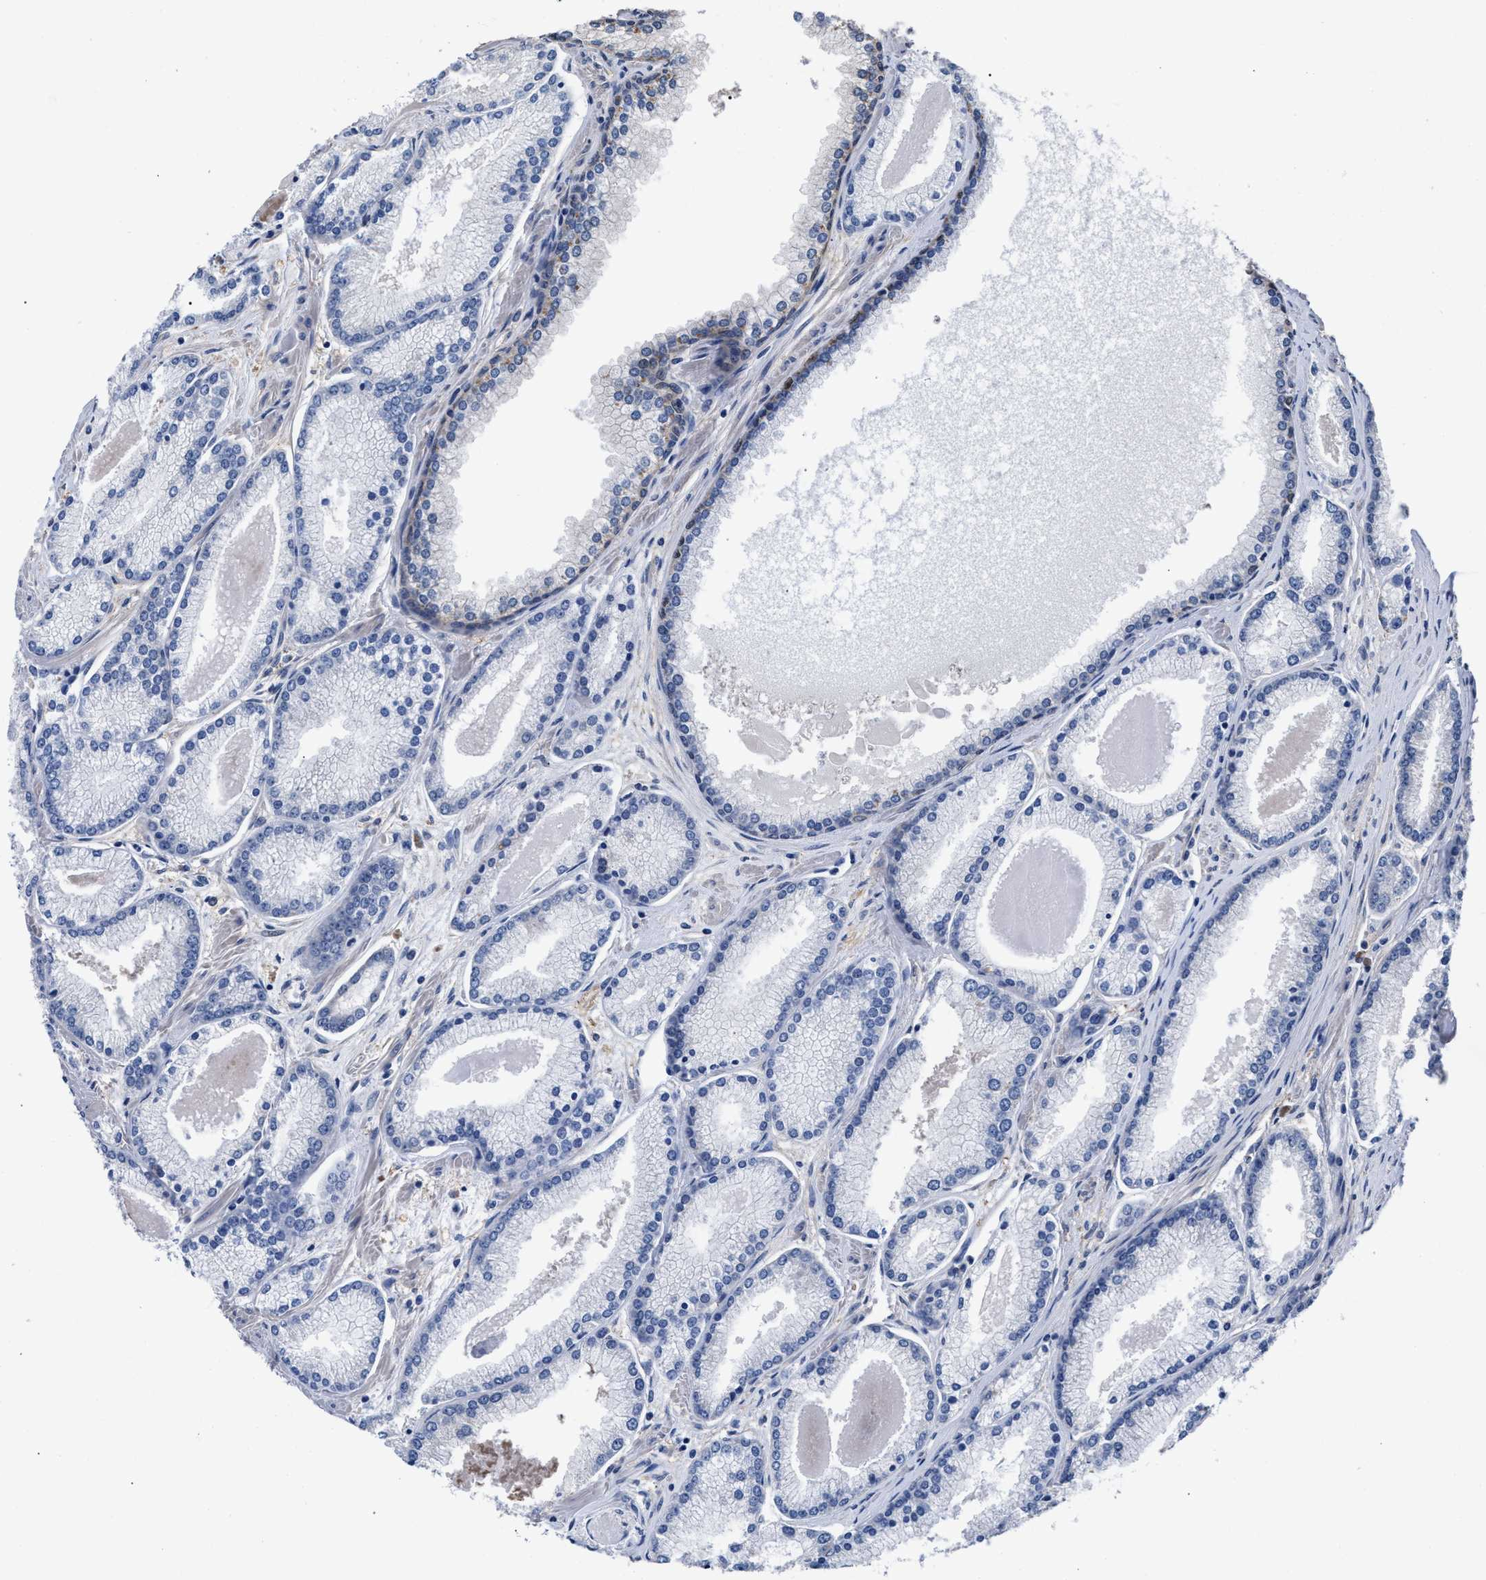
{"staining": {"intensity": "negative", "quantity": "none", "location": "none"}, "tissue": "prostate cancer", "cell_type": "Tumor cells", "image_type": "cancer", "snomed": [{"axis": "morphology", "description": "Adenocarcinoma, High grade"}, {"axis": "topography", "description": "Prostate"}], "caption": "IHC of high-grade adenocarcinoma (prostate) demonstrates no expression in tumor cells.", "gene": "GSTM1", "patient": {"sex": "male", "age": 61}}